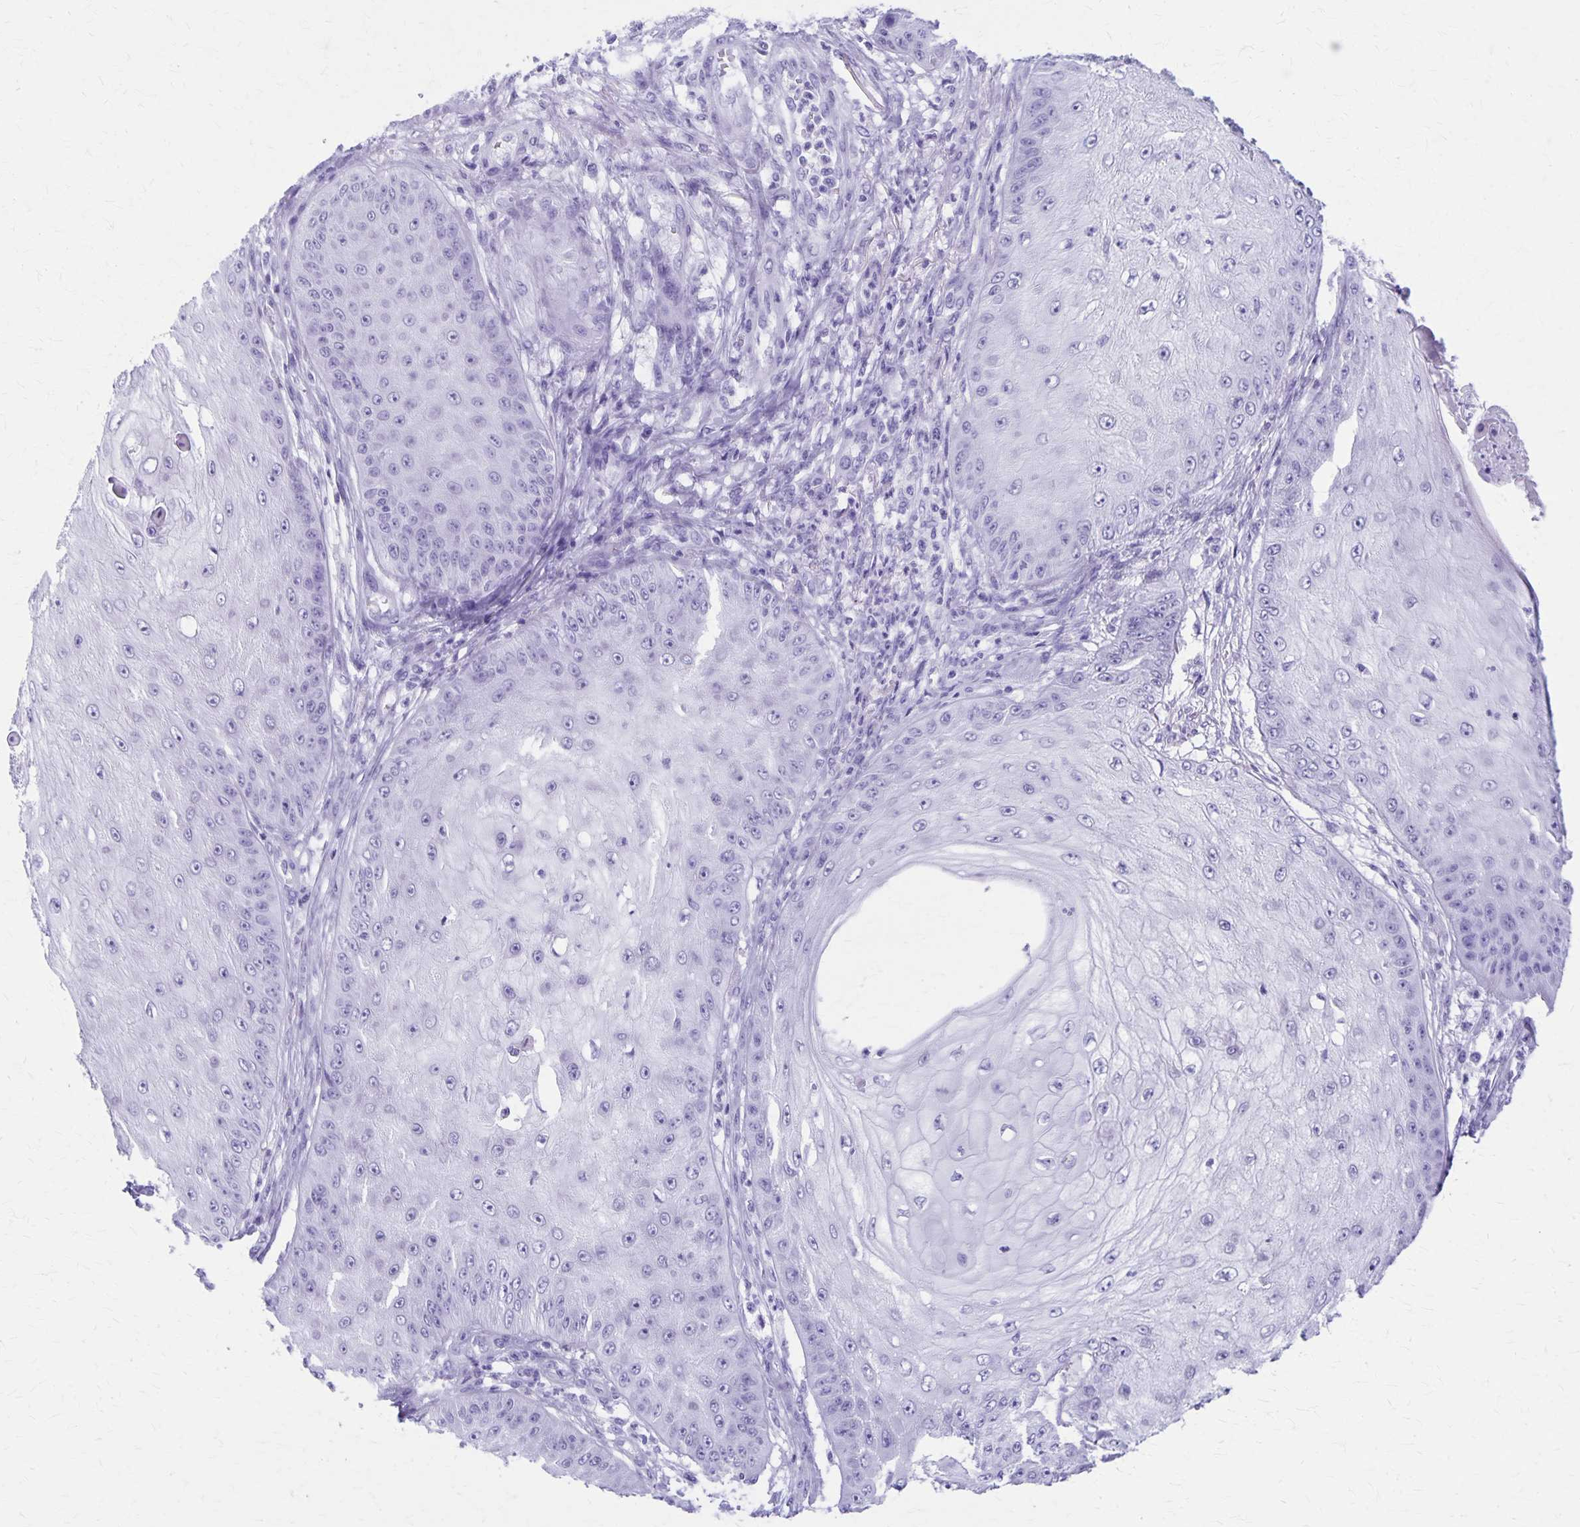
{"staining": {"intensity": "negative", "quantity": "none", "location": "none"}, "tissue": "skin cancer", "cell_type": "Tumor cells", "image_type": "cancer", "snomed": [{"axis": "morphology", "description": "Squamous cell carcinoma, NOS"}, {"axis": "topography", "description": "Skin"}], "caption": "Tumor cells are negative for brown protein staining in squamous cell carcinoma (skin). (DAB immunohistochemistry visualized using brightfield microscopy, high magnification).", "gene": "DEFA5", "patient": {"sex": "male", "age": 70}}